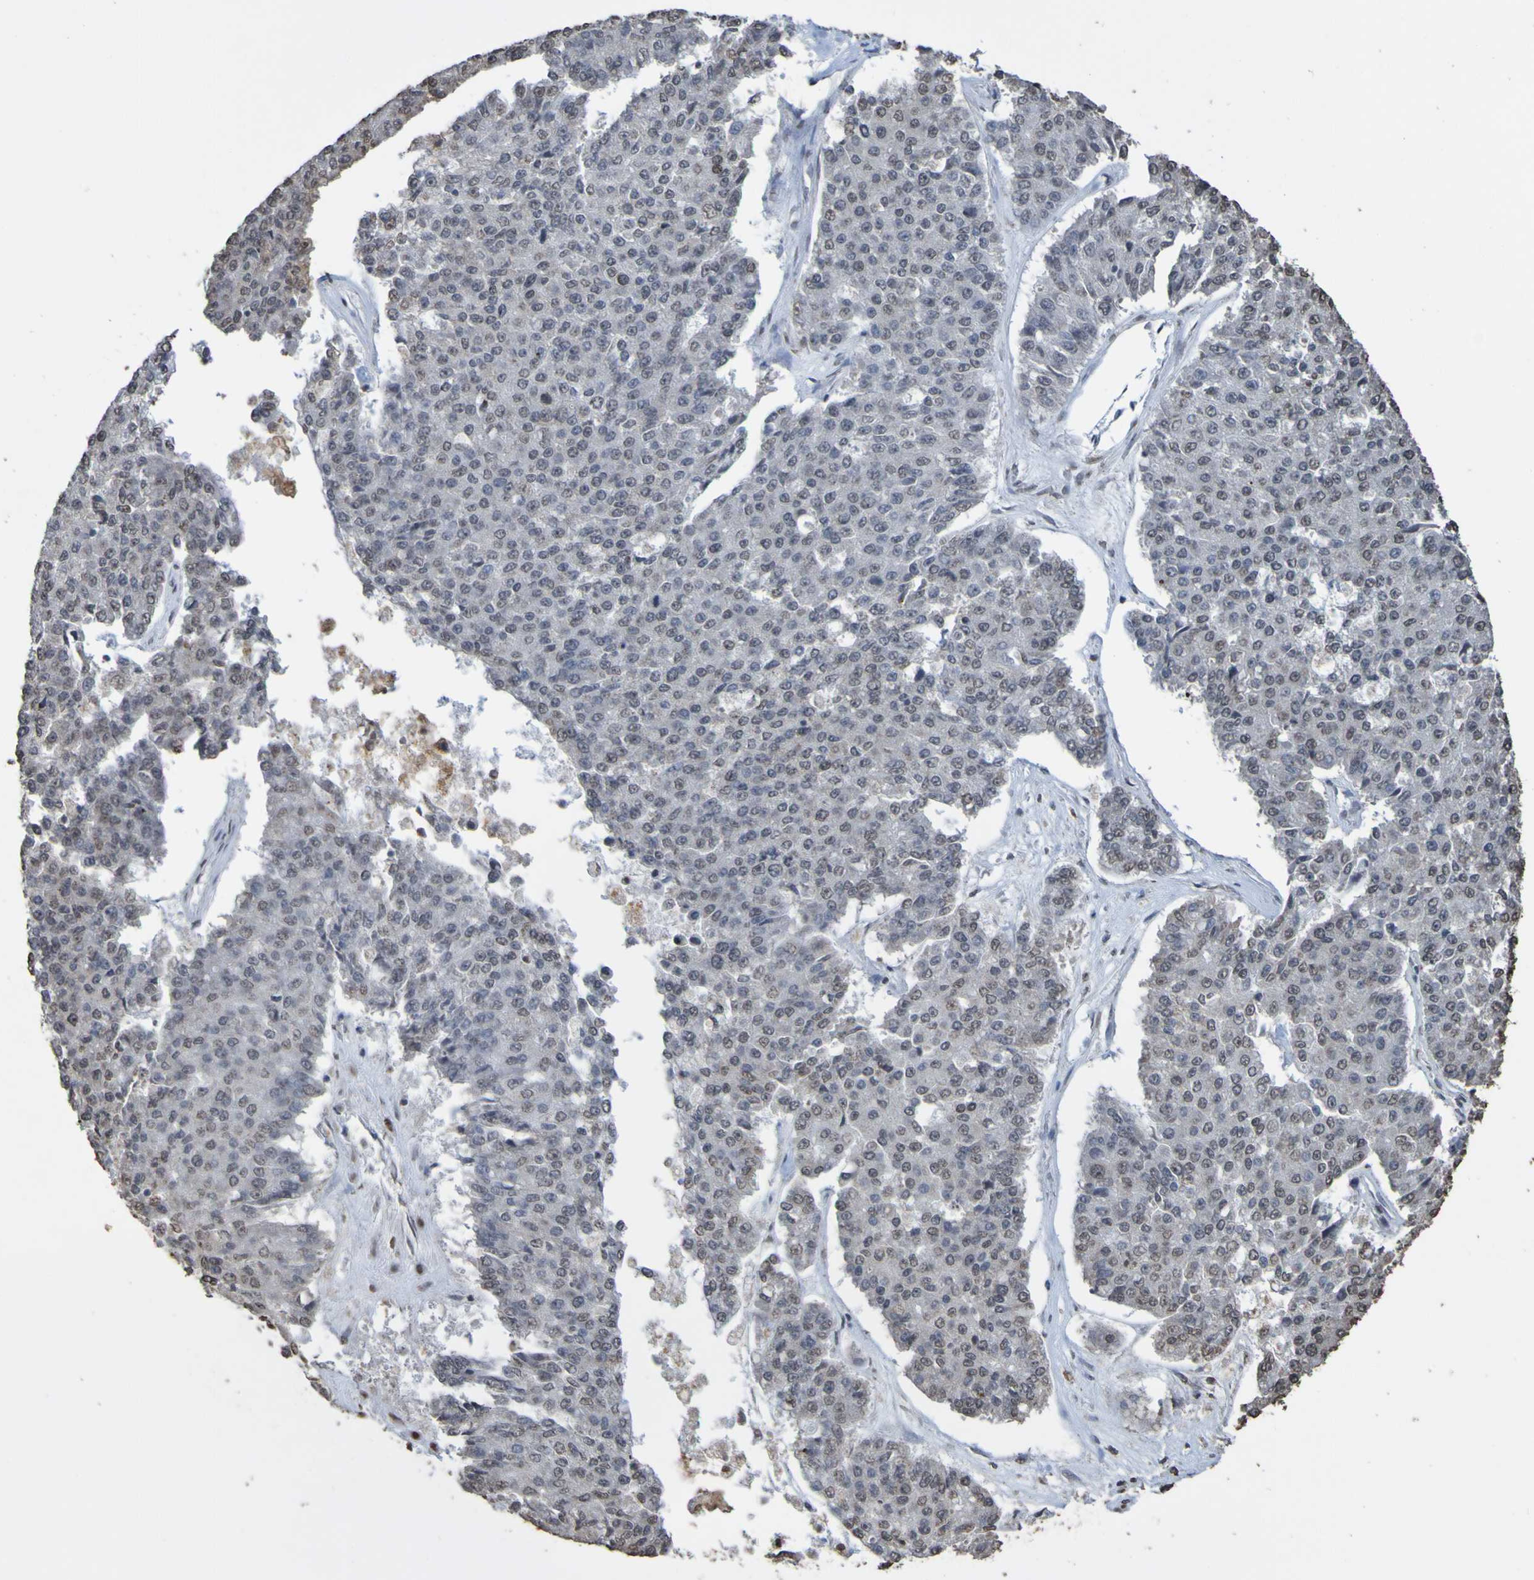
{"staining": {"intensity": "weak", "quantity": "<25%", "location": "nuclear"}, "tissue": "pancreatic cancer", "cell_type": "Tumor cells", "image_type": "cancer", "snomed": [{"axis": "morphology", "description": "Adenocarcinoma, NOS"}, {"axis": "topography", "description": "Pancreas"}], "caption": "Pancreatic cancer stained for a protein using immunohistochemistry reveals no expression tumor cells.", "gene": "ALKBH2", "patient": {"sex": "male", "age": 50}}